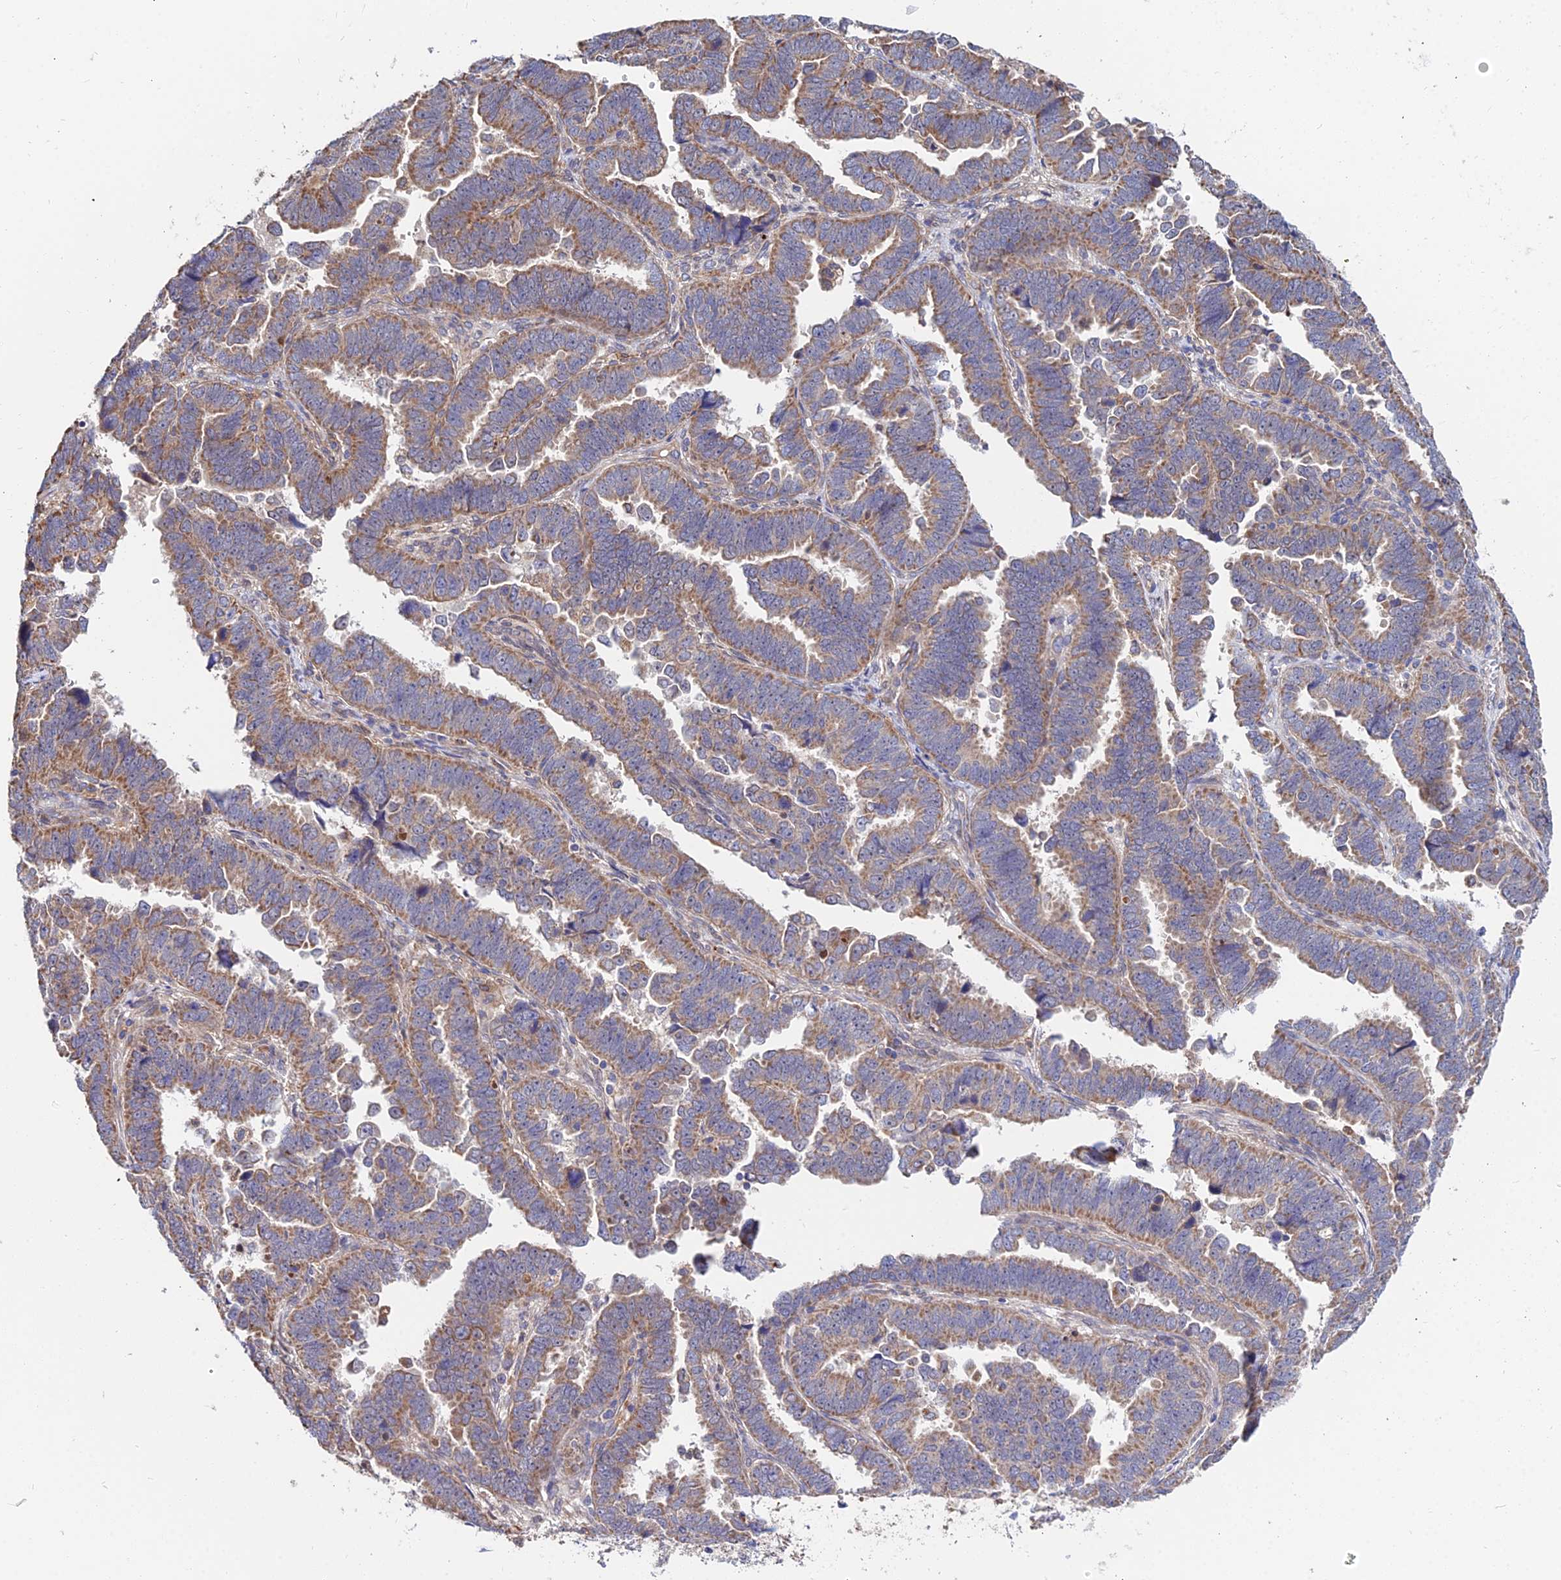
{"staining": {"intensity": "moderate", "quantity": ">75%", "location": "cytoplasmic/membranous"}, "tissue": "endometrial cancer", "cell_type": "Tumor cells", "image_type": "cancer", "snomed": [{"axis": "morphology", "description": "Adenocarcinoma, NOS"}, {"axis": "topography", "description": "Endometrium"}], "caption": "IHC micrograph of endometrial adenocarcinoma stained for a protein (brown), which exhibits medium levels of moderate cytoplasmic/membranous positivity in about >75% of tumor cells.", "gene": "CDC37L1", "patient": {"sex": "female", "age": 75}}